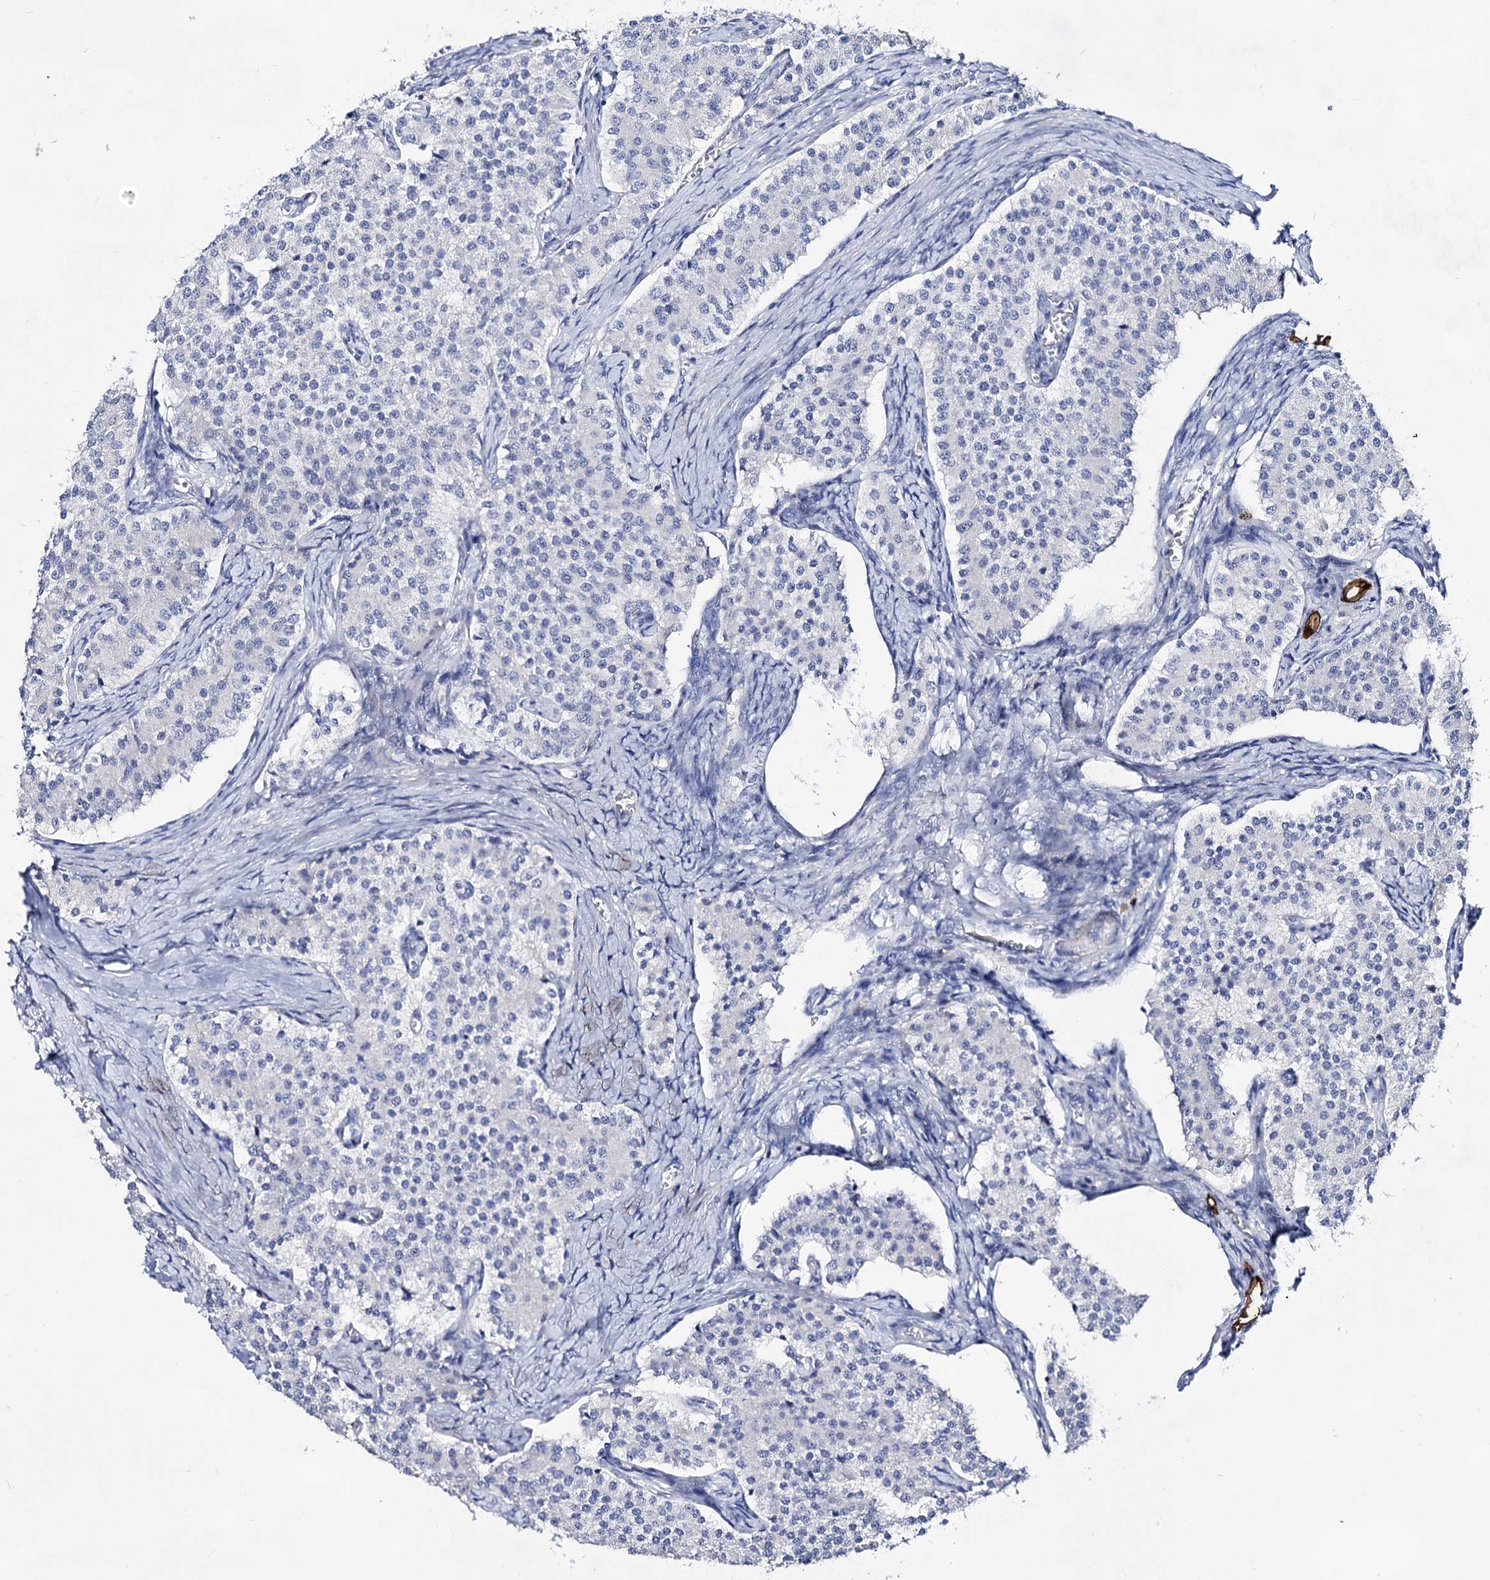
{"staining": {"intensity": "negative", "quantity": "none", "location": "none"}, "tissue": "carcinoid", "cell_type": "Tumor cells", "image_type": "cancer", "snomed": [{"axis": "morphology", "description": "Carcinoid, malignant, NOS"}, {"axis": "topography", "description": "Colon"}], "caption": "A histopathology image of malignant carcinoid stained for a protein shows no brown staining in tumor cells.", "gene": "PLIN1", "patient": {"sex": "female", "age": 52}}